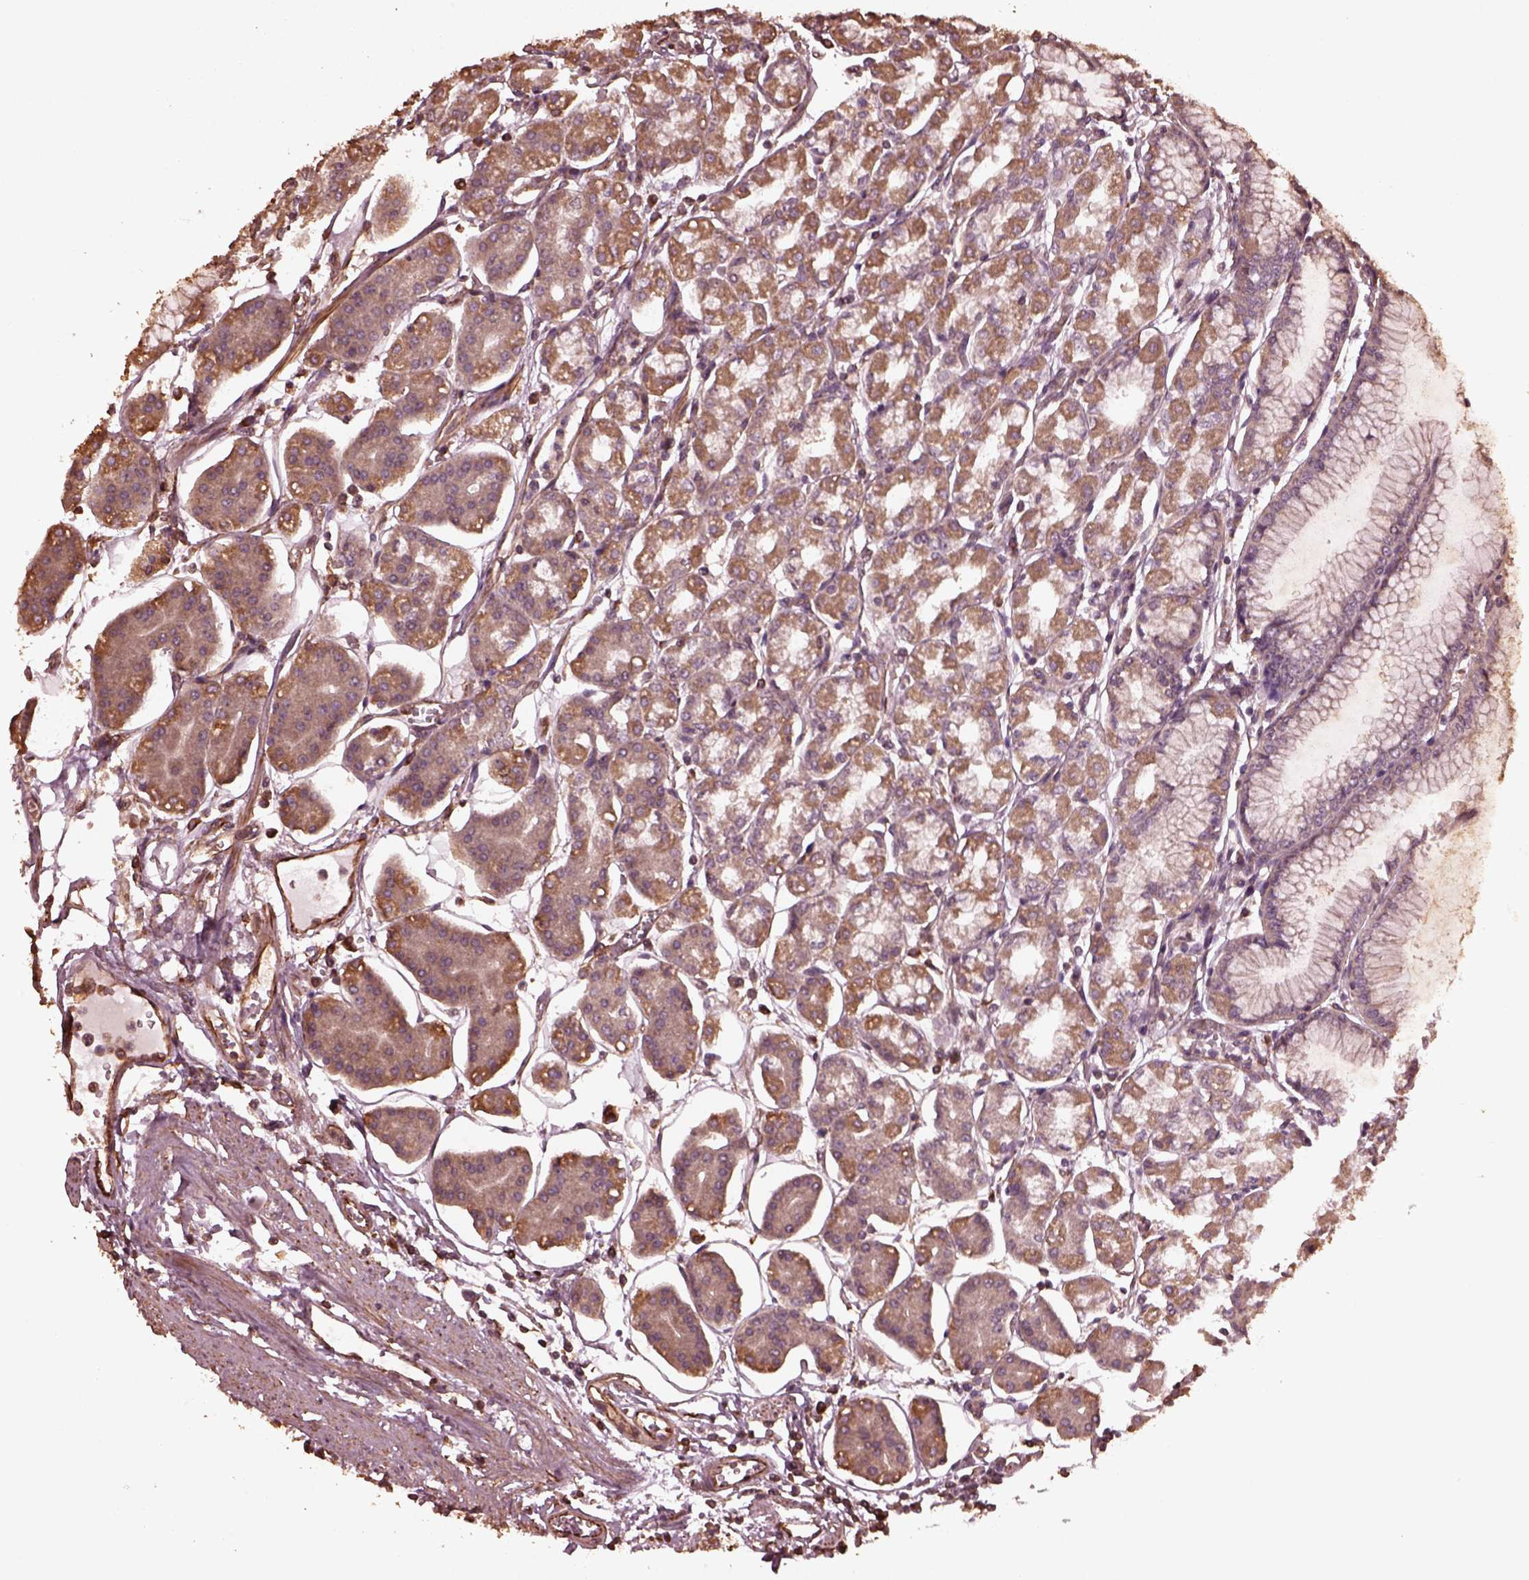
{"staining": {"intensity": "moderate", "quantity": "<25%", "location": "cytoplasmic/membranous"}, "tissue": "stomach", "cell_type": "Glandular cells", "image_type": "normal", "snomed": [{"axis": "morphology", "description": "Normal tissue, NOS"}, {"axis": "topography", "description": "Skeletal muscle"}, {"axis": "topography", "description": "Stomach"}], "caption": "A brown stain labels moderate cytoplasmic/membranous staining of a protein in glandular cells of unremarkable human stomach. (IHC, brightfield microscopy, high magnification).", "gene": "GTPBP1", "patient": {"sex": "female", "age": 57}}